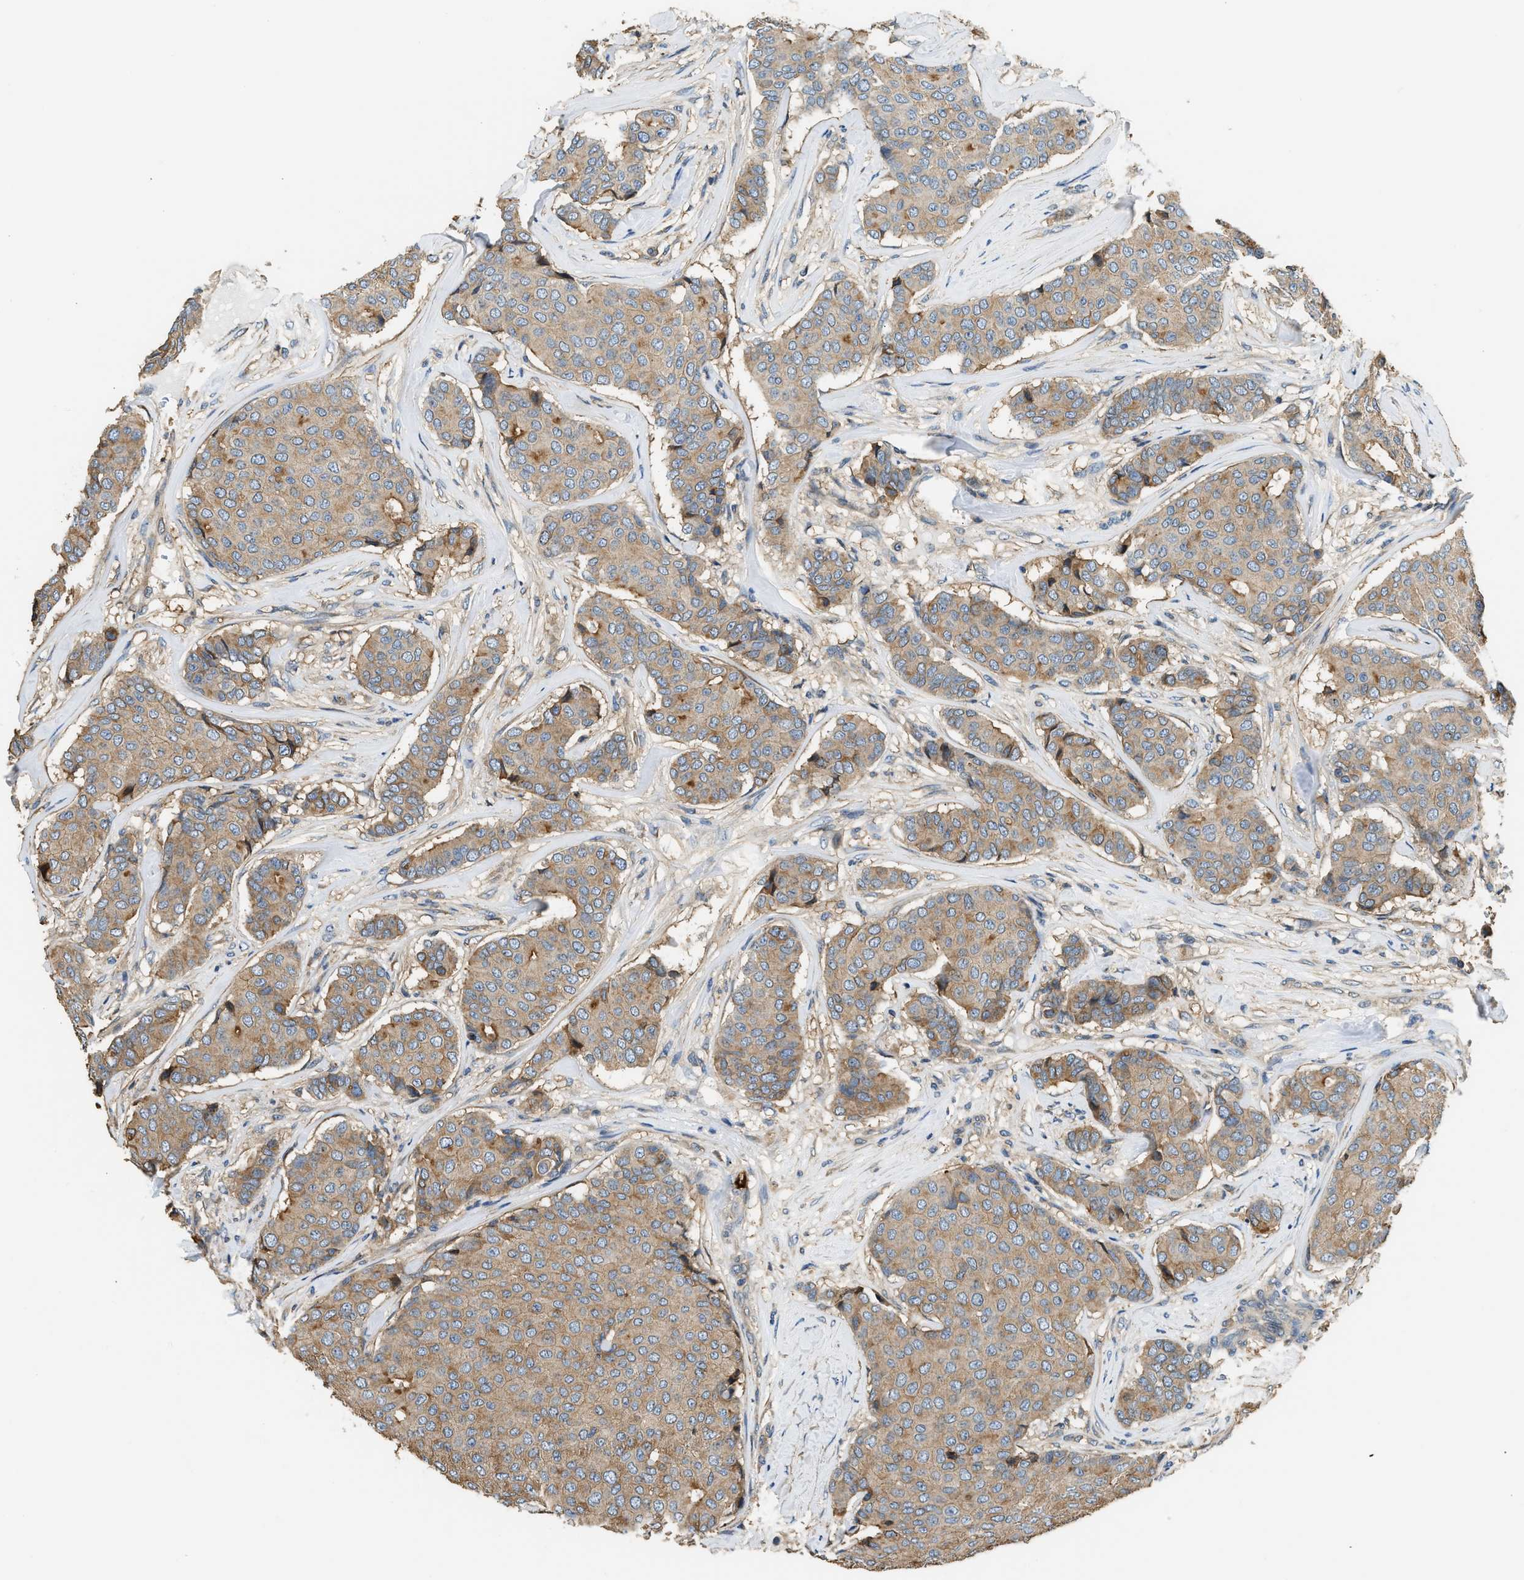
{"staining": {"intensity": "weak", "quantity": ">75%", "location": "cytoplasmic/membranous"}, "tissue": "breast cancer", "cell_type": "Tumor cells", "image_type": "cancer", "snomed": [{"axis": "morphology", "description": "Duct carcinoma"}, {"axis": "topography", "description": "Breast"}], "caption": "Breast cancer (intraductal carcinoma) was stained to show a protein in brown. There is low levels of weak cytoplasmic/membranous expression in about >75% of tumor cells.", "gene": "ANXA3", "patient": {"sex": "female", "age": 75}}